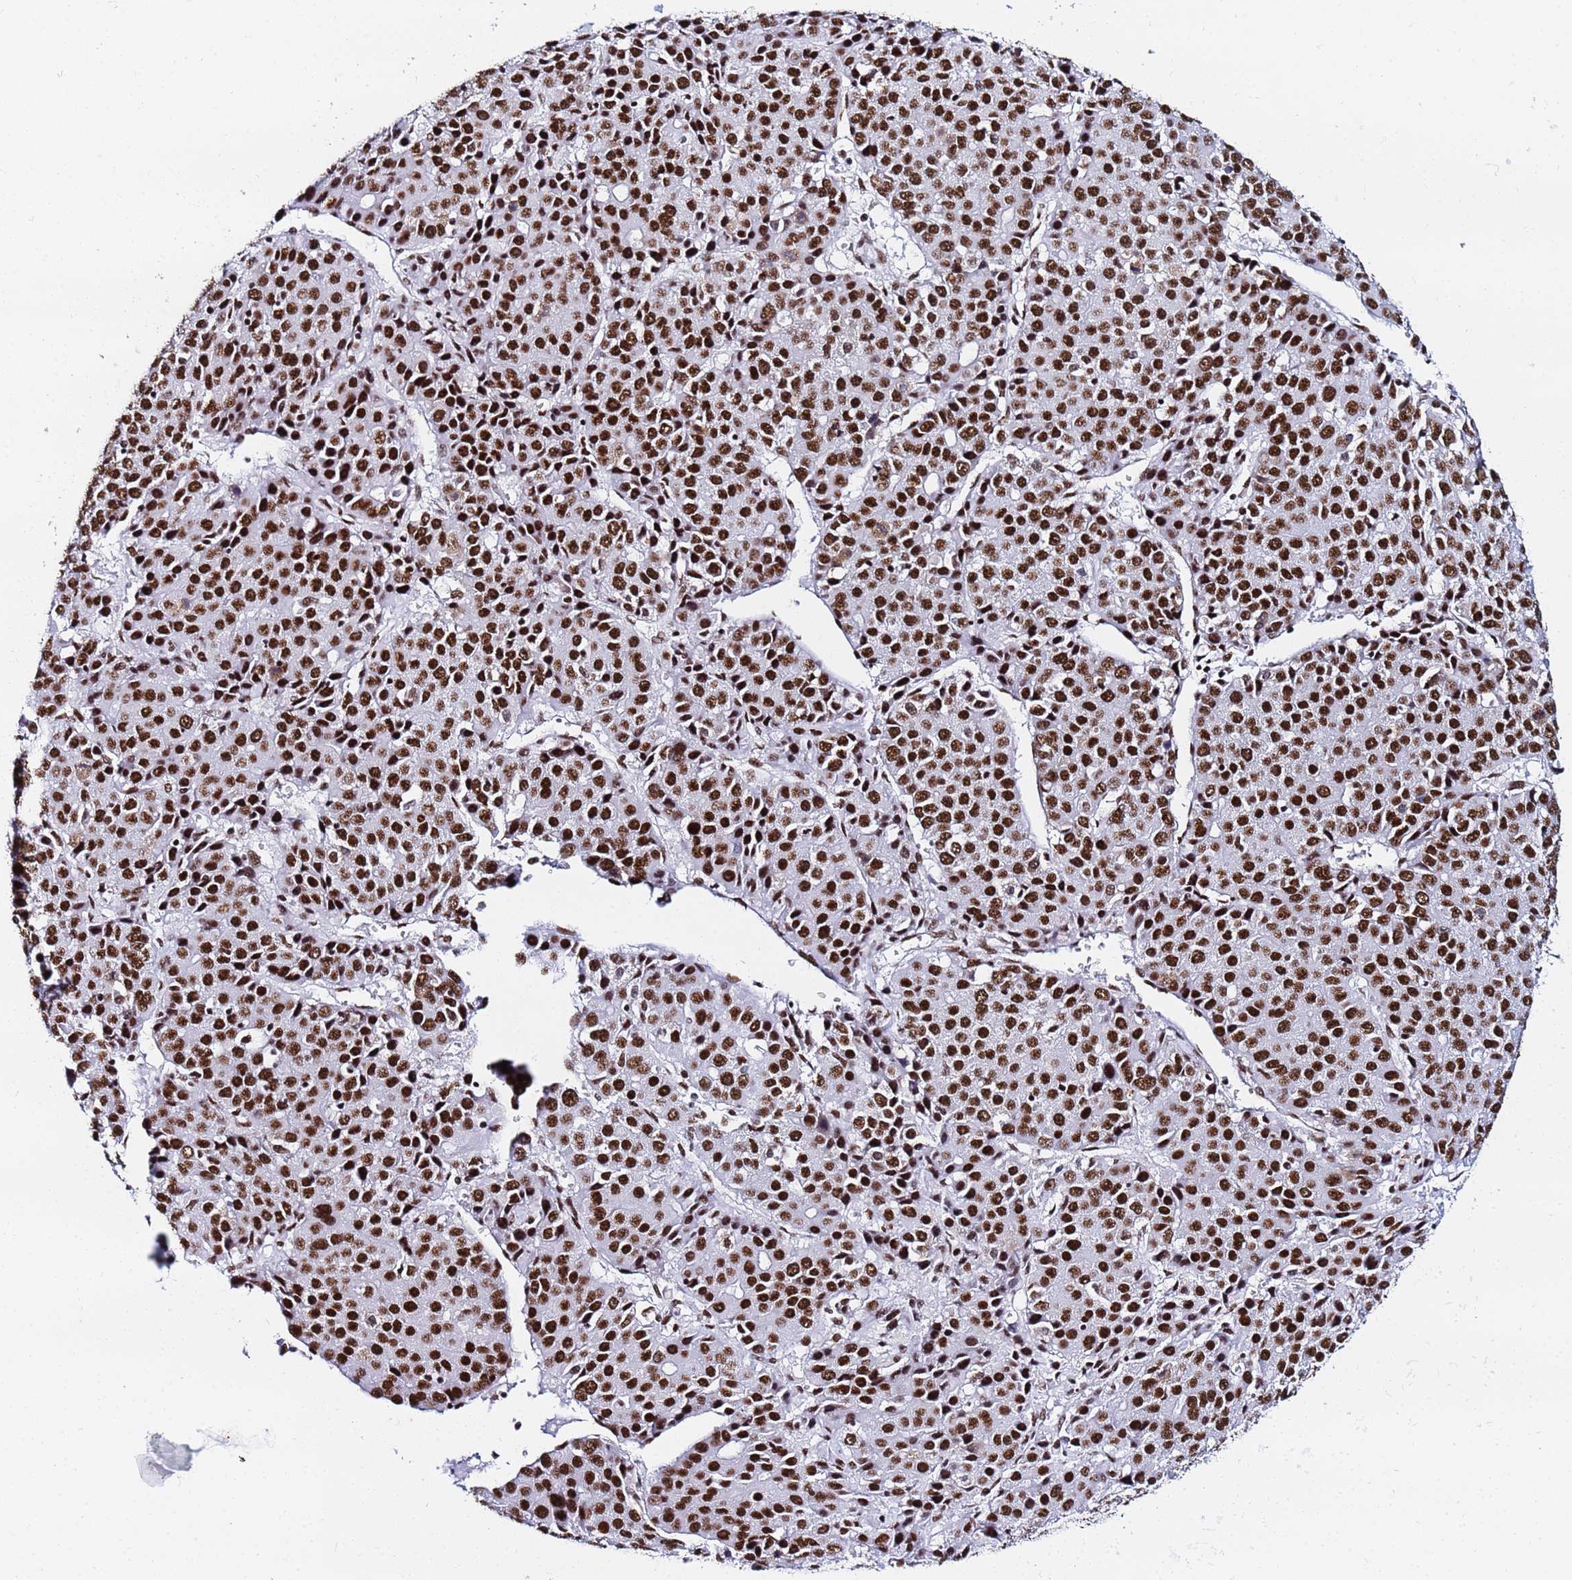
{"staining": {"intensity": "strong", "quantity": ">75%", "location": "nuclear"}, "tissue": "liver cancer", "cell_type": "Tumor cells", "image_type": "cancer", "snomed": [{"axis": "morphology", "description": "Carcinoma, Hepatocellular, NOS"}, {"axis": "topography", "description": "Liver"}], "caption": "Hepatocellular carcinoma (liver) was stained to show a protein in brown. There is high levels of strong nuclear expression in approximately >75% of tumor cells.", "gene": "SNRPA1", "patient": {"sex": "male", "age": 55}}